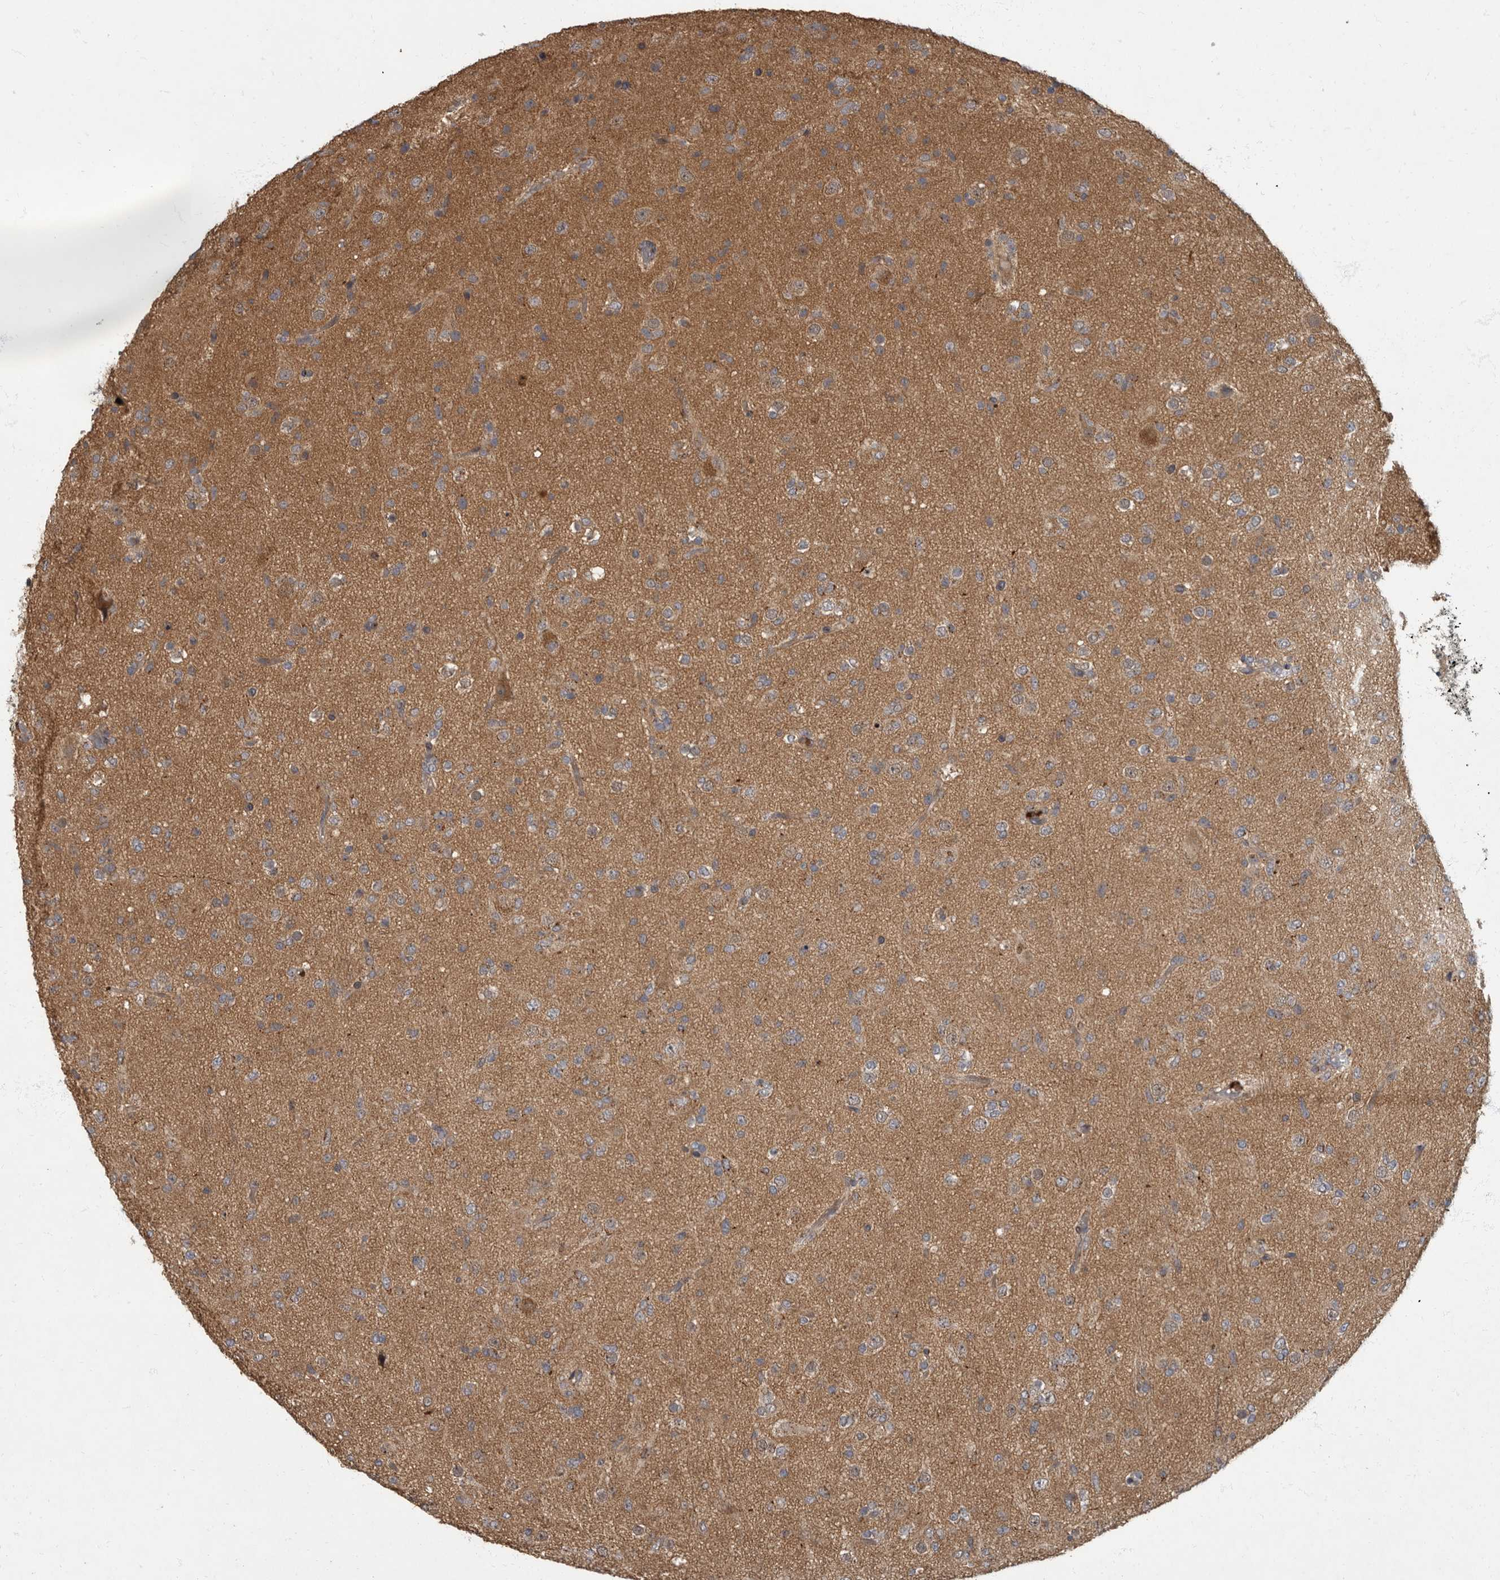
{"staining": {"intensity": "moderate", "quantity": ">75%", "location": "cytoplasmic/membranous"}, "tissue": "glioma", "cell_type": "Tumor cells", "image_type": "cancer", "snomed": [{"axis": "morphology", "description": "Glioma, malignant, Low grade"}, {"axis": "topography", "description": "Brain"}], "caption": "This histopathology image shows glioma stained with immunohistochemistry (IHC) to label a protein in brown. The cytoplasmic/membranous of tumor cells show moderate positivity for the protein. Nuclei are counter-stained blue.", "gene": "IQCK", "patient": {"sex": "male", "age": 65}}